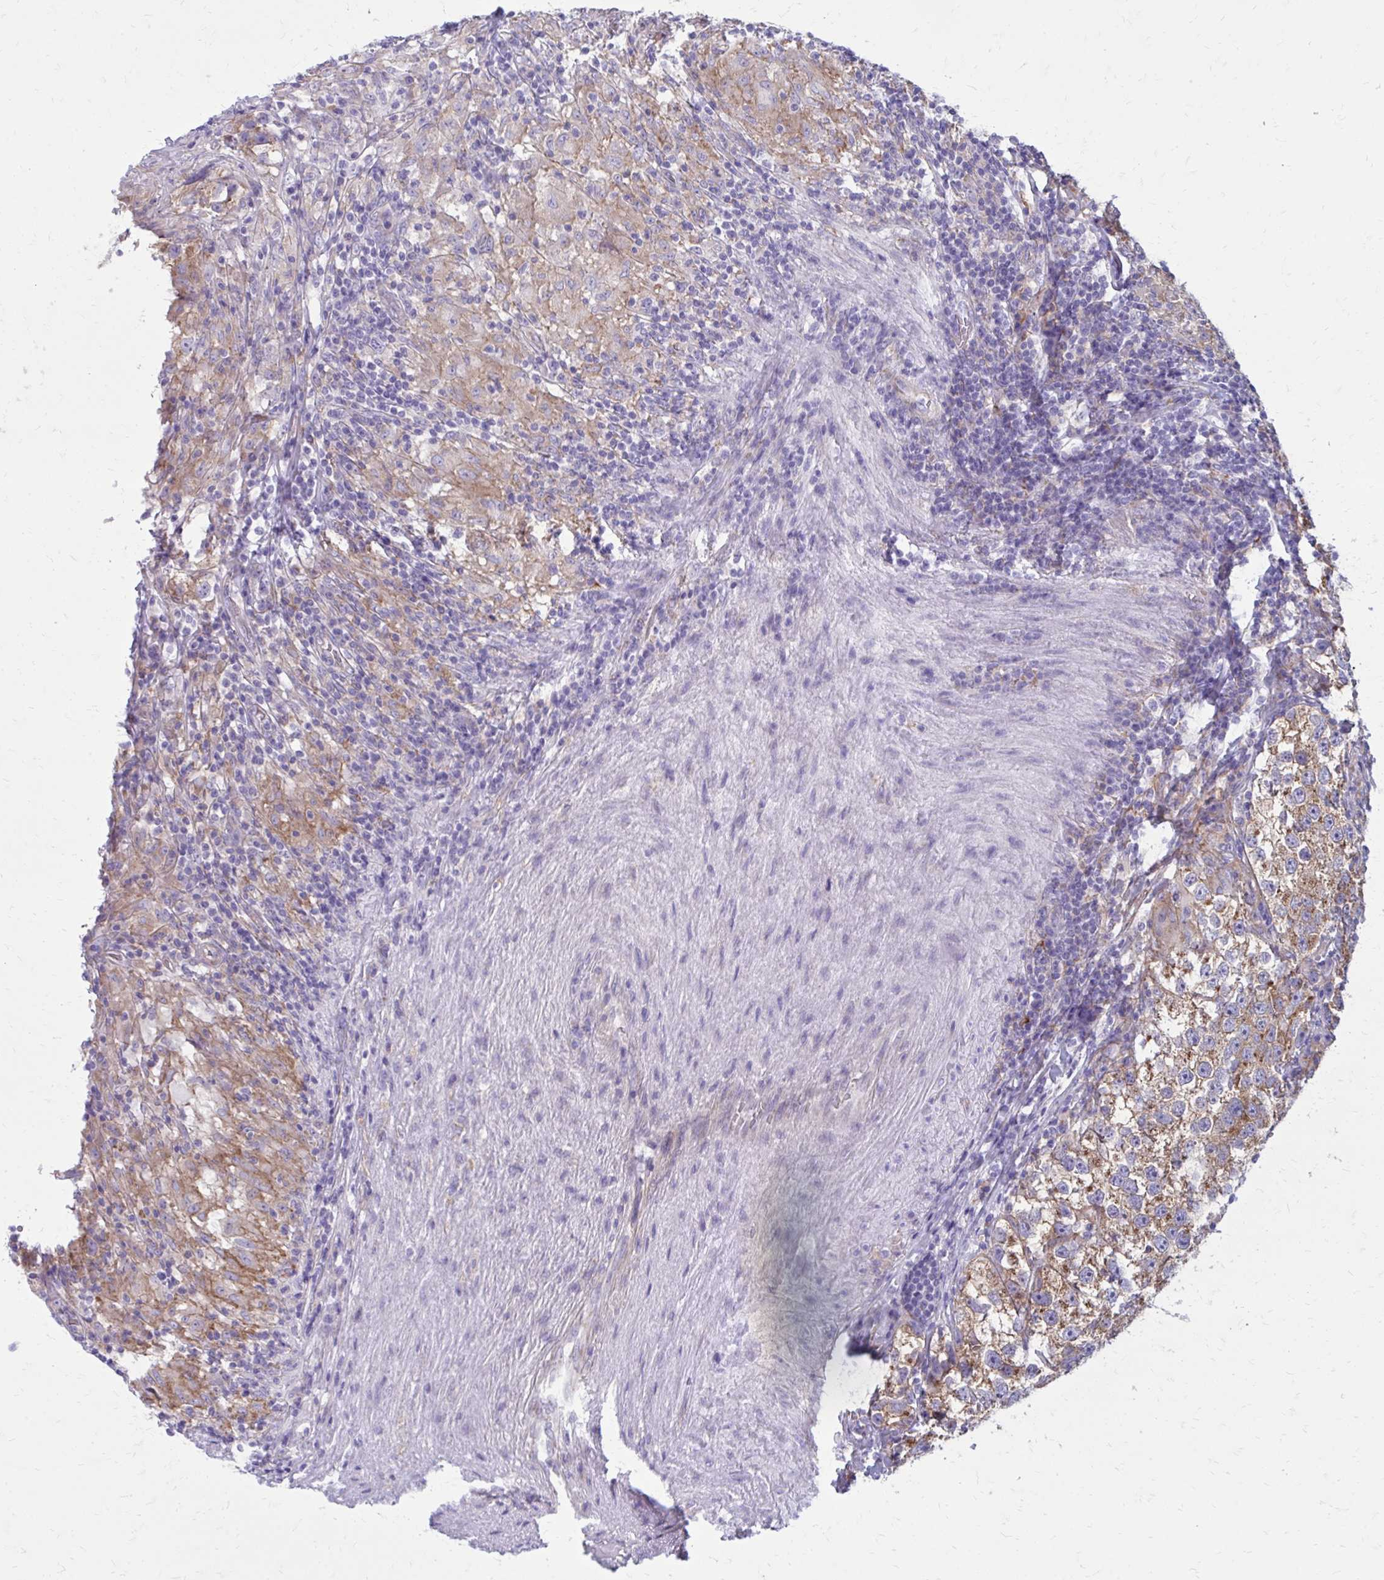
{"staining": {"intensity": "moderate", "quantity": "25%-75%", "location": "cytoplasmic/membranous"}, "tissue": "testis cancer", "cell_type": "Tumor cells", "image_type": "cancer", "snomed": [{"axis": "morphology", "description": "Seminoma, NOS"}, {"axis": "topography", "description": "Testis"}], "caption": "Immunohistochemistry photomicrograph of human seminoma (testis) stained for a protein (brown), which shows medium levels of moderate cytoplasmic/membranous expression in approximately 25%-75% of tumor cells.", "gene": "CLTA", "patient": {"sex": "male", "age": 46}}